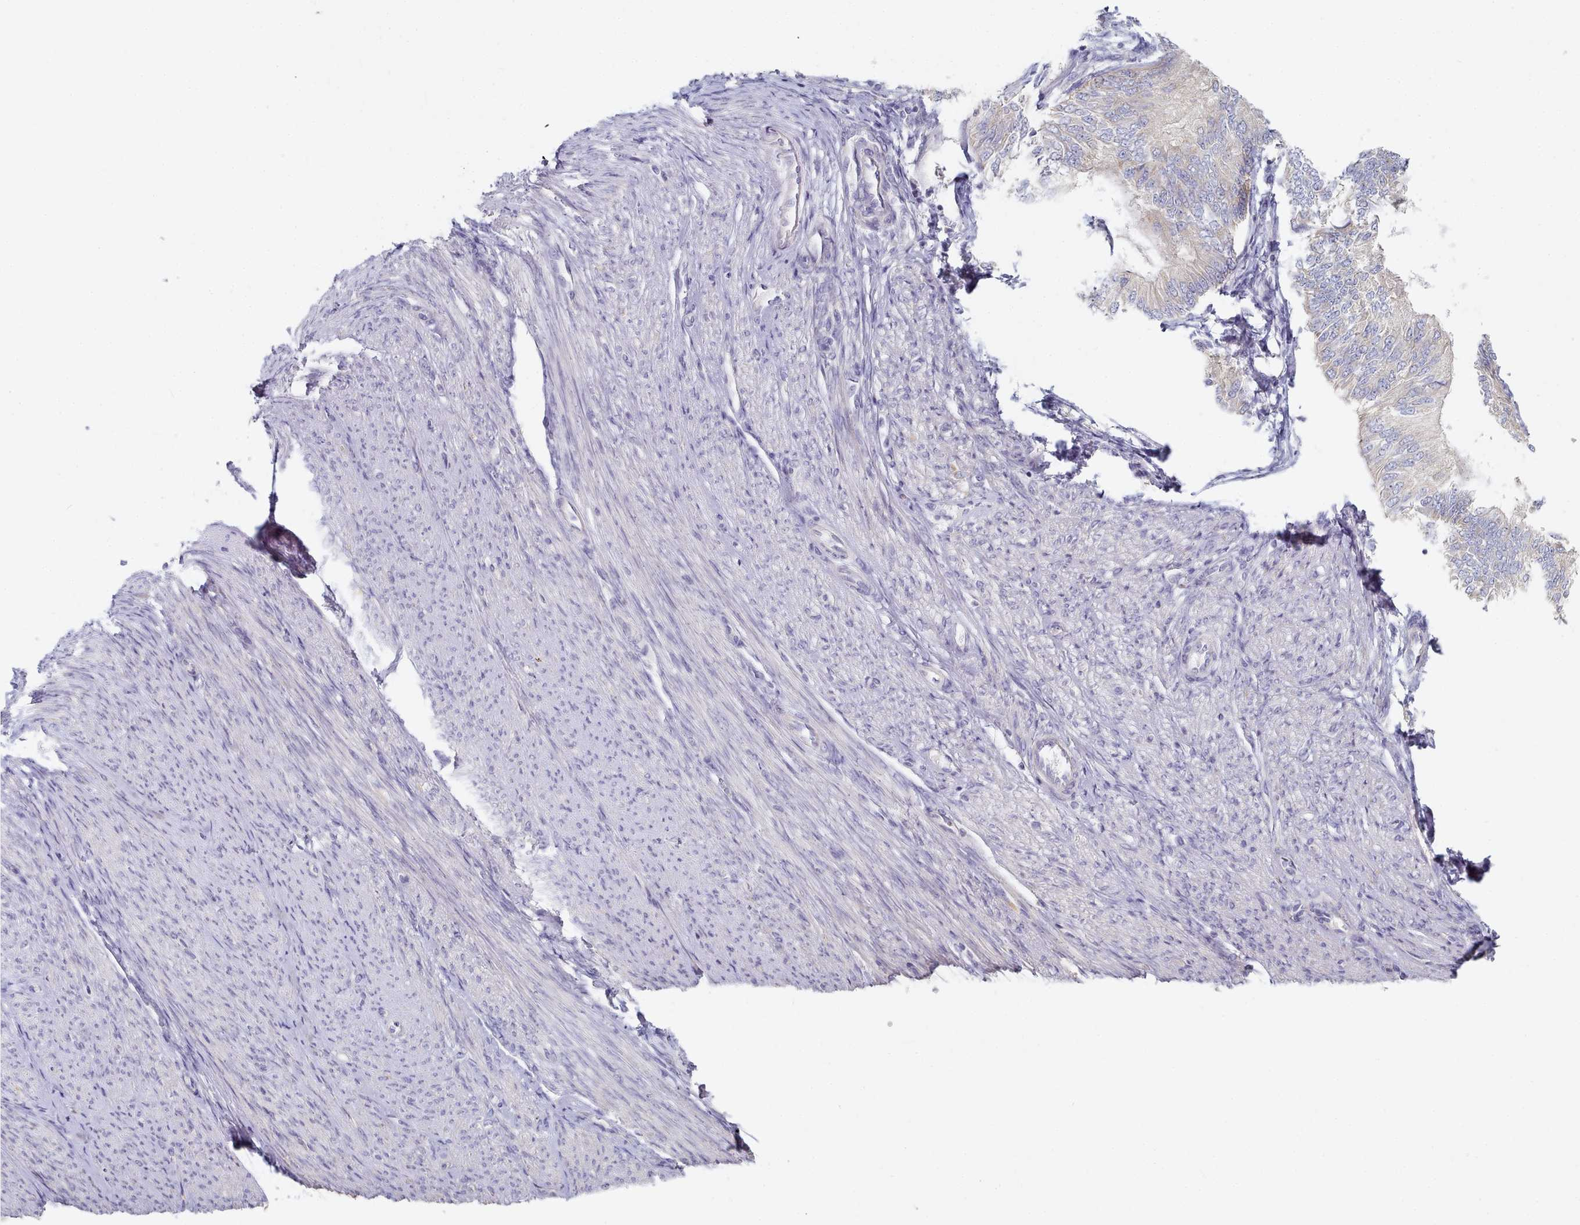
{"staining": {"intensity": "negative", "quantity": "none", "location": "none"}, "tissue": "endometrial cancer", "cell_type": "Tumor cells", "image_type": "cancer", "snomed": [{"axis": "morphology", "description": "Adenocarcinoma, NOS"}, {"axis": "topography", "description": "Endometrium"}], "caption": "High power microscopy micrograph of an immunohistochemistry image of endometrial cancer, revealing no significant staining in tumor cells.", "gene": "TYW1B", "patient": {"sex": "female", "age": 58}}